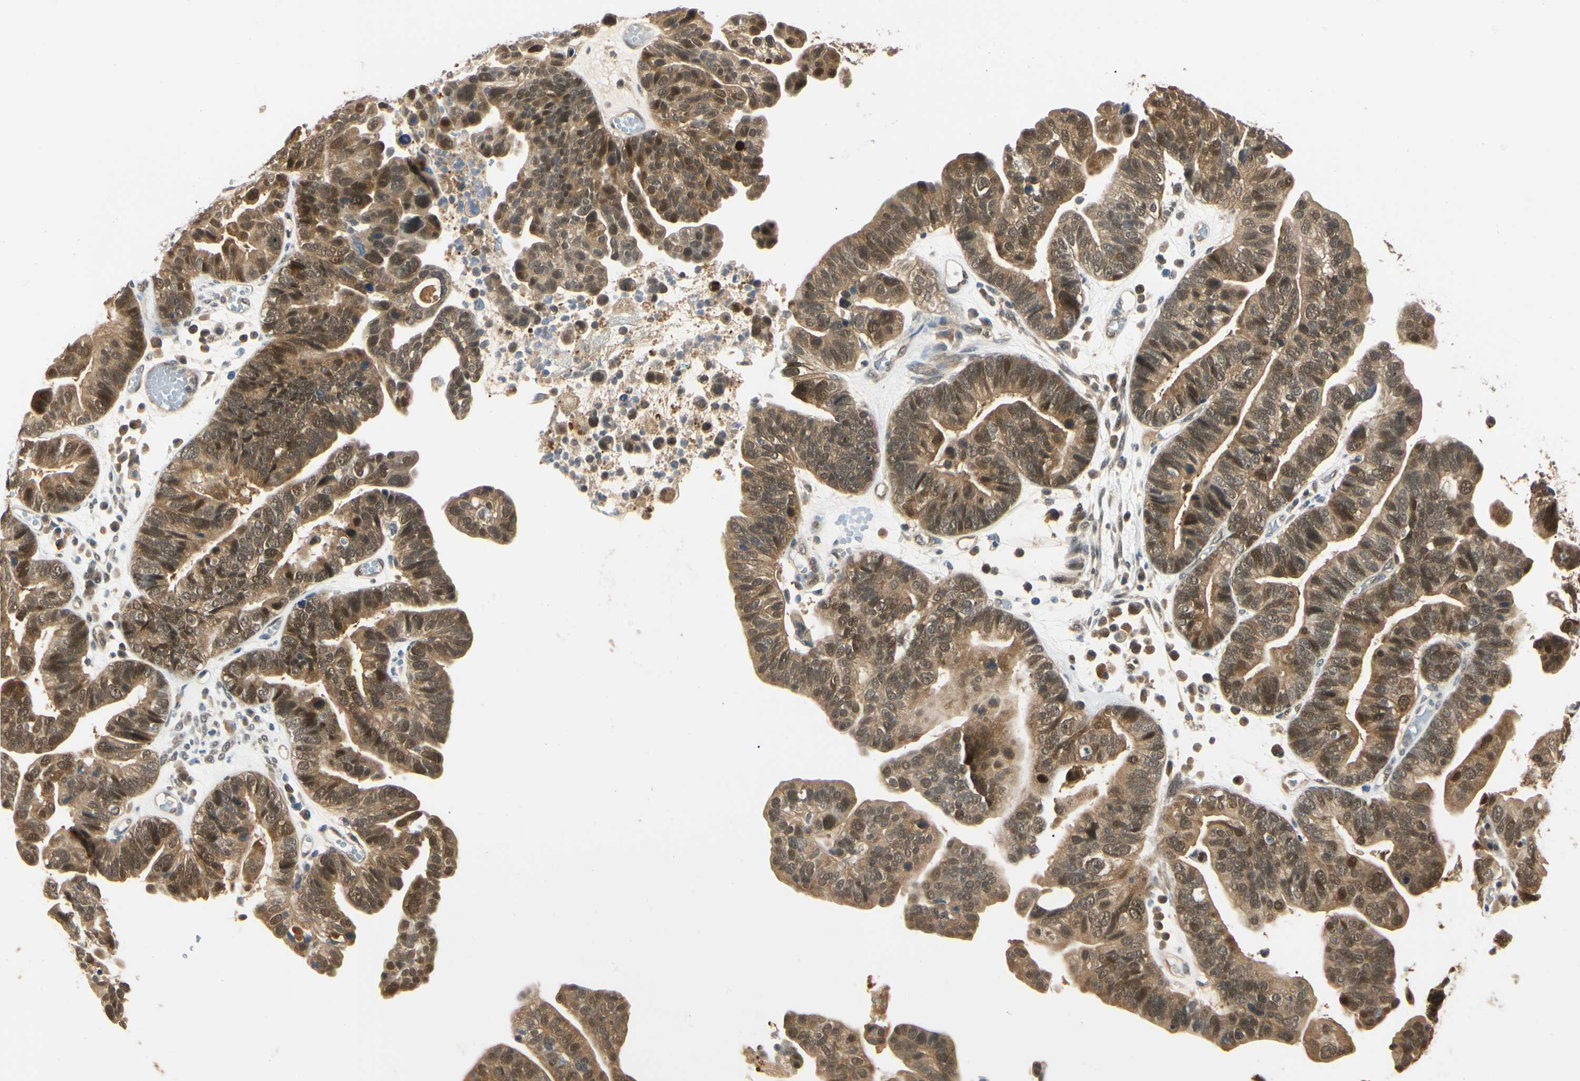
{"staining": {"intensity": "moderate", "quantity": ">75%", "location": "cytoplasmic/membranous,nuclear"}, "tissue": "ovarian cancer", "cell_type": "Tumor cells", "image_type": "cancer", "snomed": [{"axis": "morphology", "description": "Cystadenocarcinoma, serous, NOS"}, {"axis": "topography", "description": "Ovary"}], "caption": "An IHC micrograph of neoplastic tissue is shown. Protein staining in brown labels moderate cytoplasmic/membranous and nuclear positivity in serous cystadenocarcinoma (ovarian) within tumor cells. The staining was performed using DAB to visualize the protein expression in brown, while the nuclei were stained in blue with hematoxylin (Magnification: 20x).", "gene": "UBE2Z", "patient": {"sex": "female", "age": 56}}